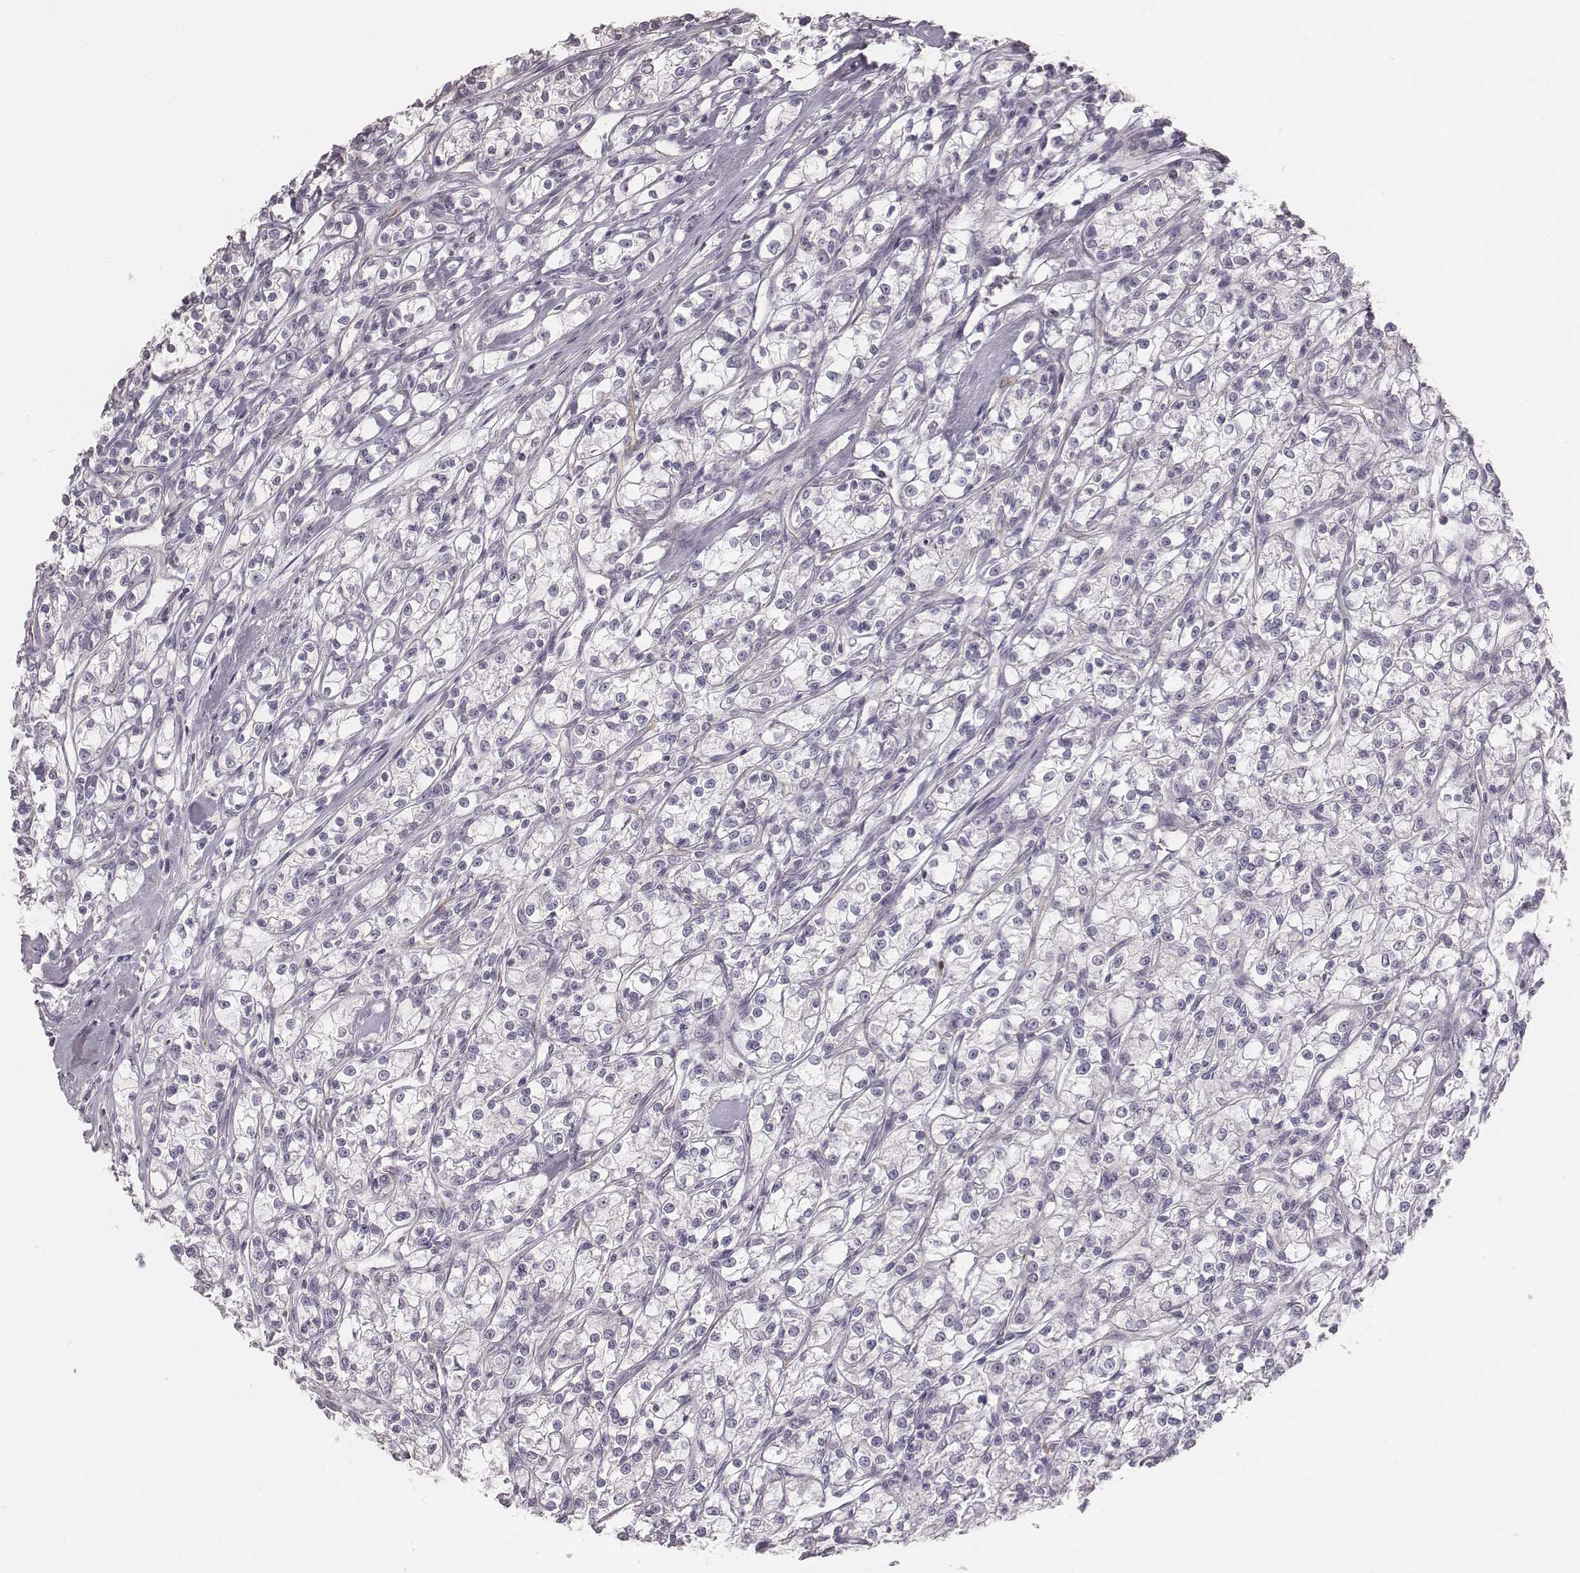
{"staining": {"intensity": "negative", "quantity": "none", "location": "none"}, "tissue": "renal cancer", "cell_type": "Tumor cells", "image_type": "cancer", "snomed": [{"axis": "morphology", "description": "Adenocarcinoma, NOS"}, {"axis": "topography", "description": "Kidney"}], "caption": "Tumor cells are negative for protein expression in human renal cancer. (DAB (3,3'-diaminobenzidine) immunohistochemistry with hematoxylin counter stain).", "gene": "KCNJ12", "patient": {"sex": "female", "age": 59}}